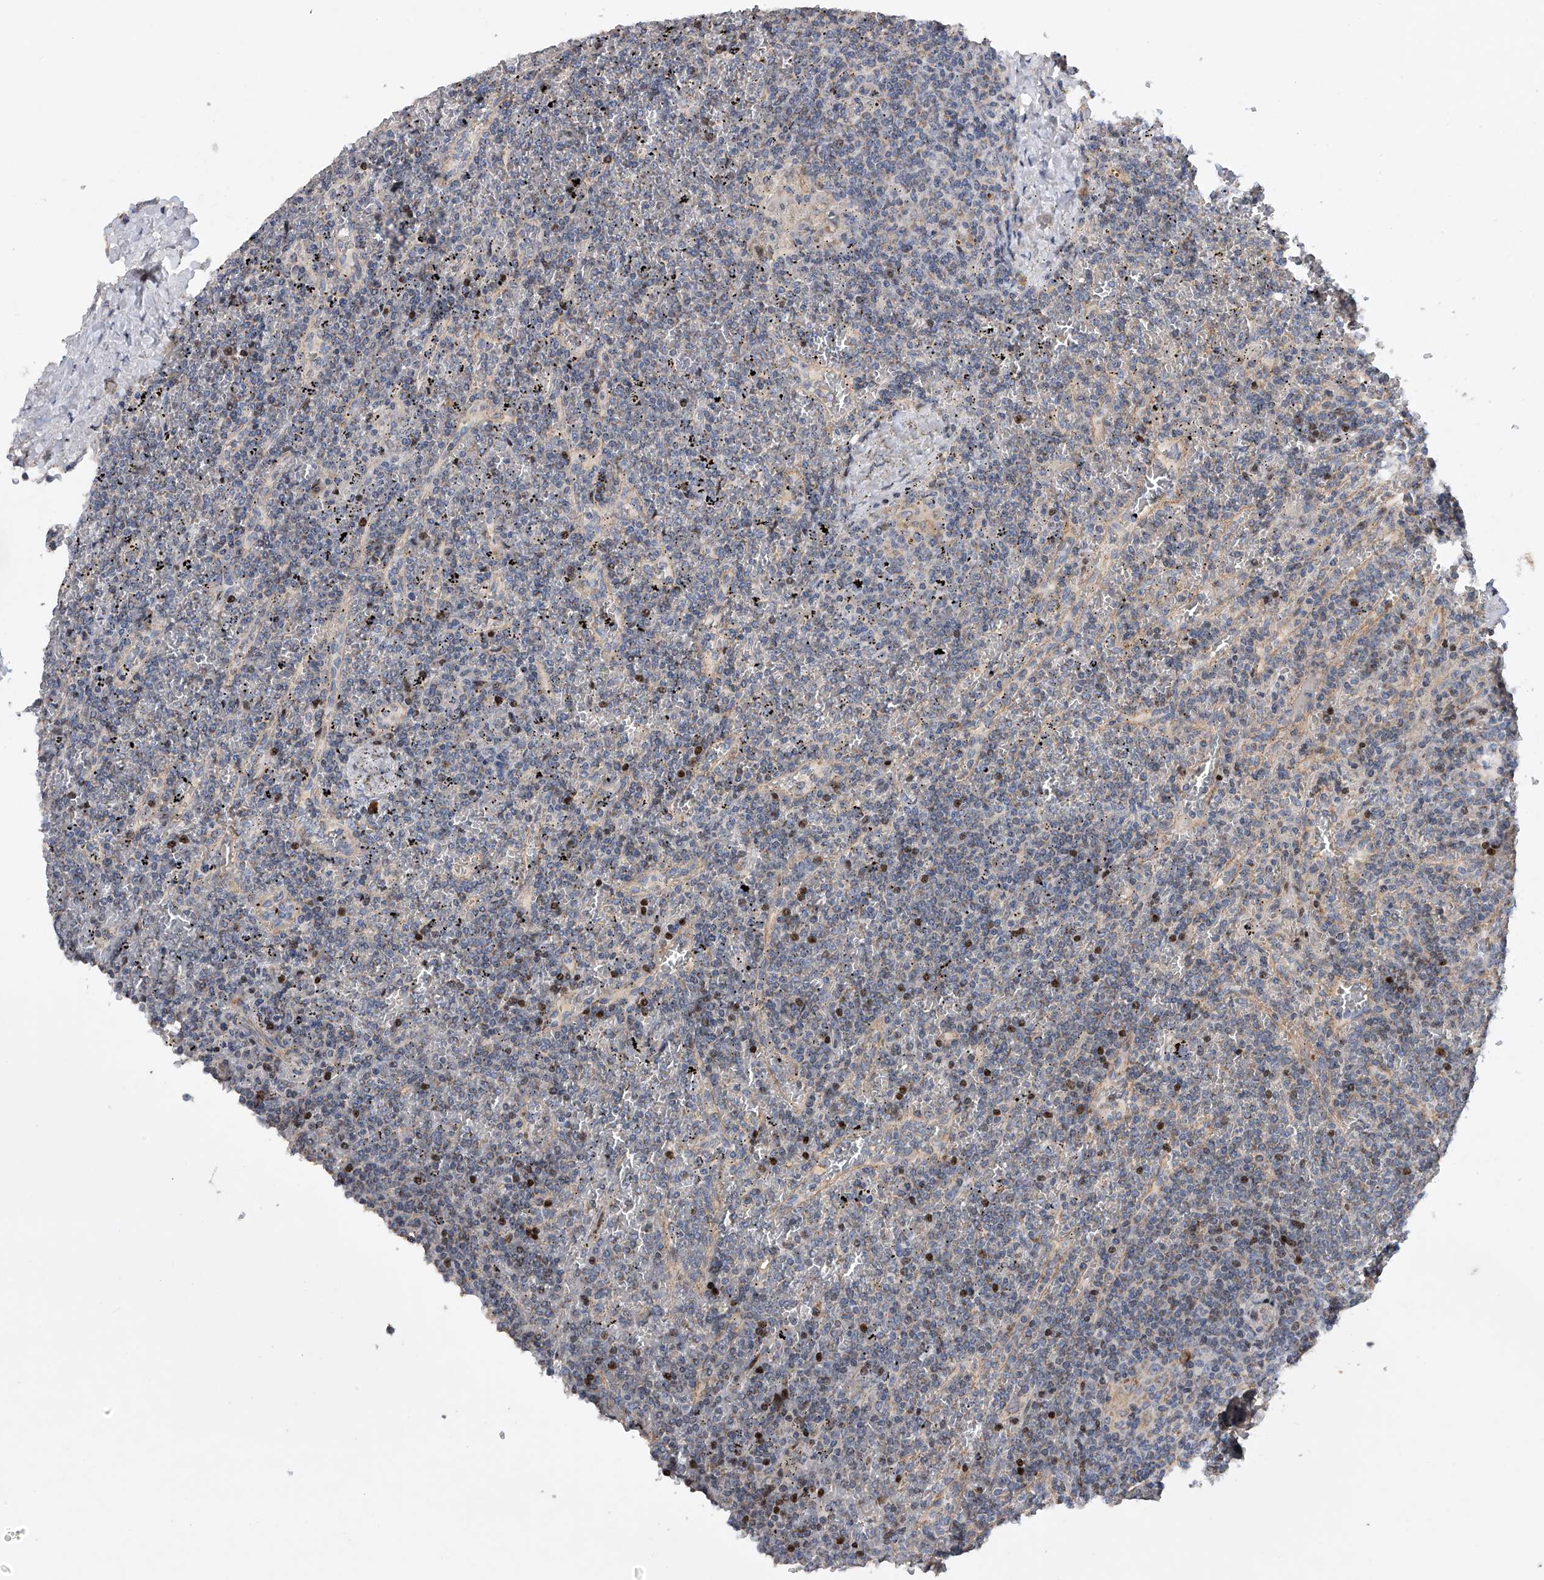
{"staining": {"intensity": "negative", "quantity": "none", "location": "none"}, "tissue": "lymphoma", "cell_type": "Tumor cells", "image_type": "cancer", "snomed": [{"axis": "morphology", "description": "Malignant lymphoma, non-Hodgkin's type, Low grade"}, {"axis": "topography", "description": "Spleen"}], "caption": "The micrograph displays no significant staining in tumor cells of lymphoma.", "gene": "CDH12", "patient": {"sex": "female", "age": 19}}